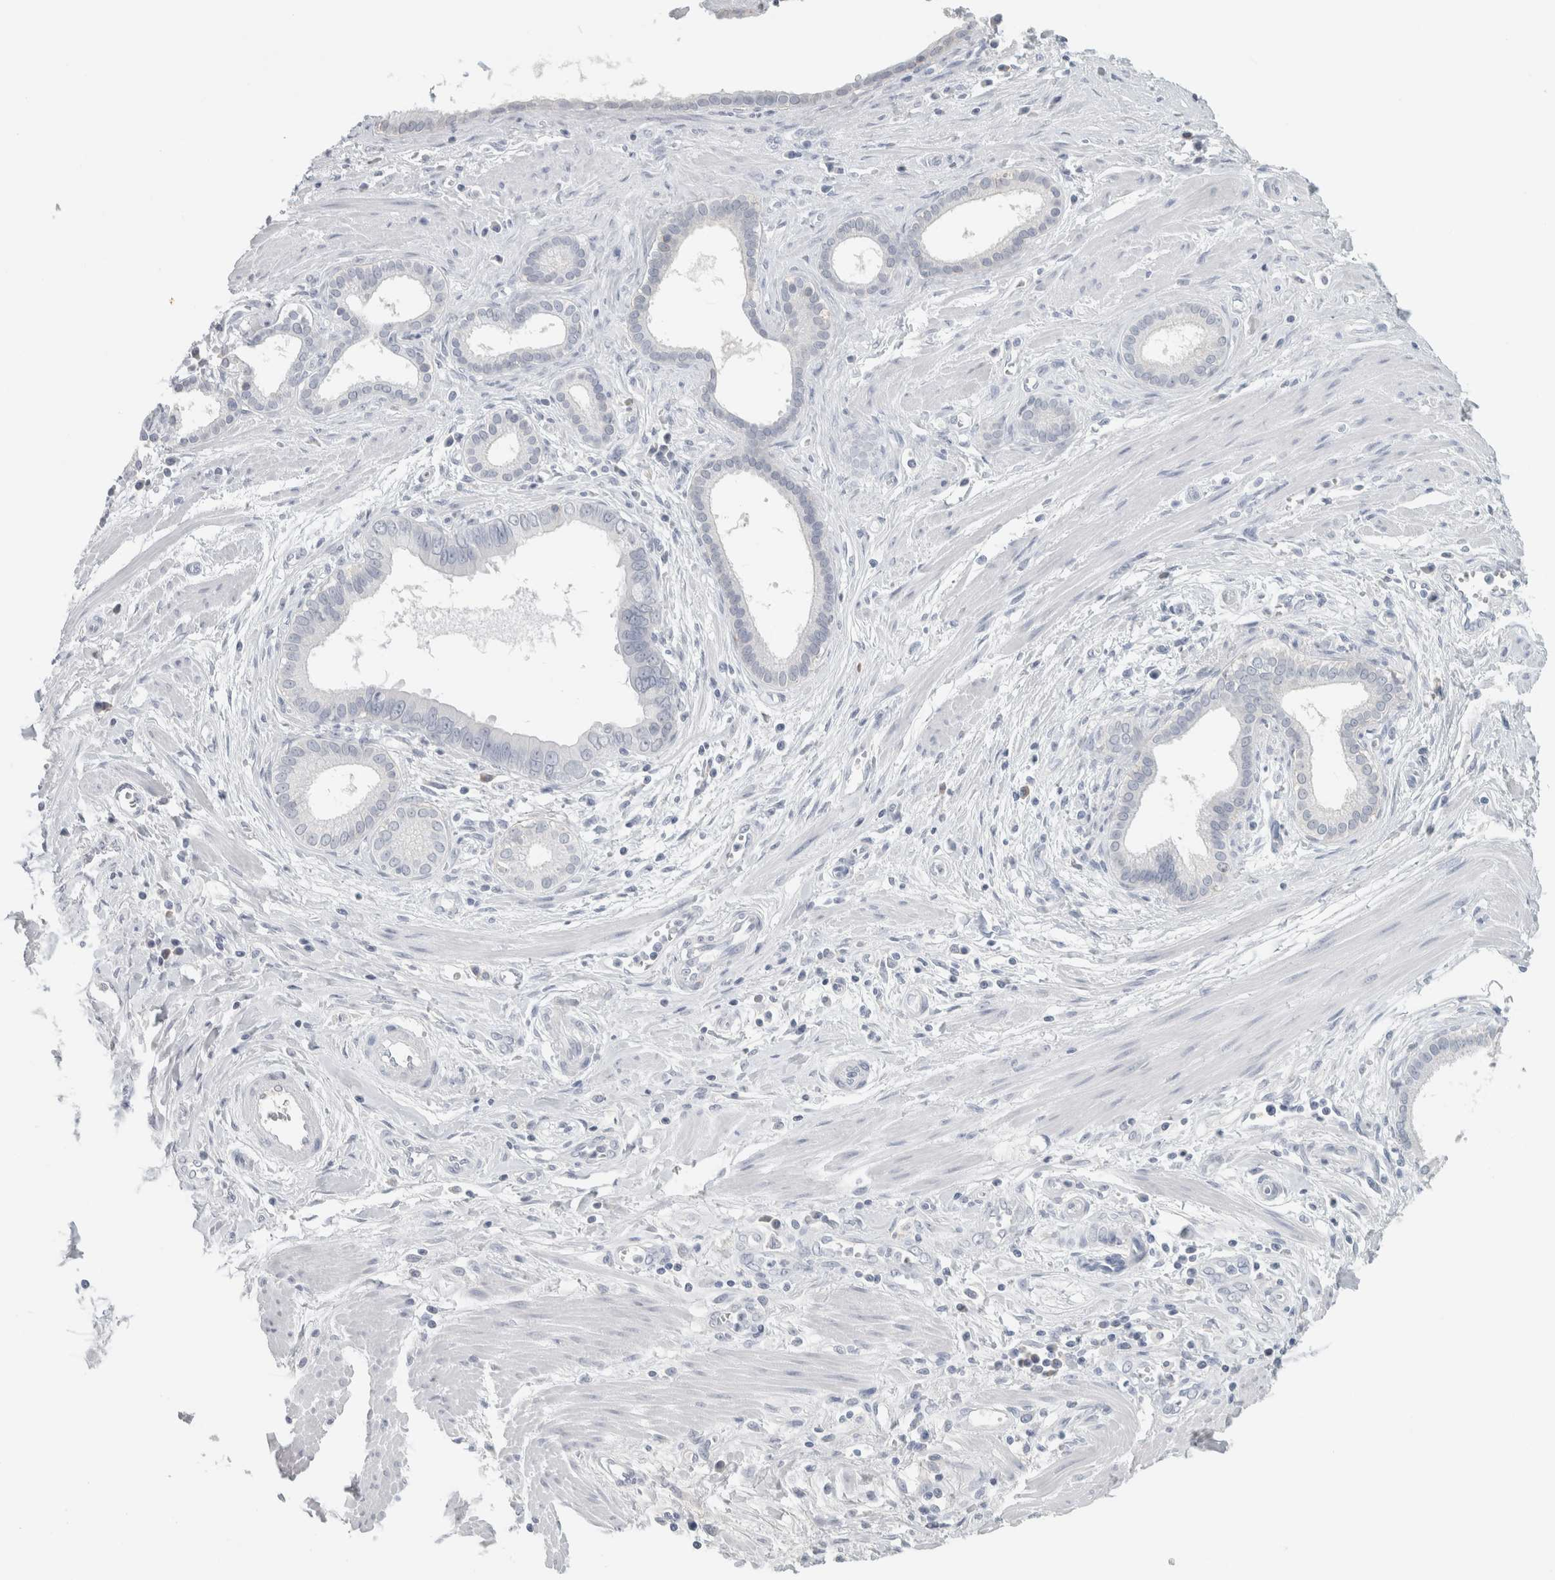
{"staining": {"intensity": "negative", "quantity": "none", "location": "none"}, "tissue": "pancreatic cancer", "cell_type": "Tumor cells", "image_type": "cancer", "snomed": [{"axis": "morphology", "description": "Normal tissue, NOS"}, {"axis": "topography", "description": "Lymph node"}], "caption": "Tumor cells are negative for protein expression in human pancreatic cancer.", "gene": "TSPAN8", "patient": {"sex": "male", "age": 50}}